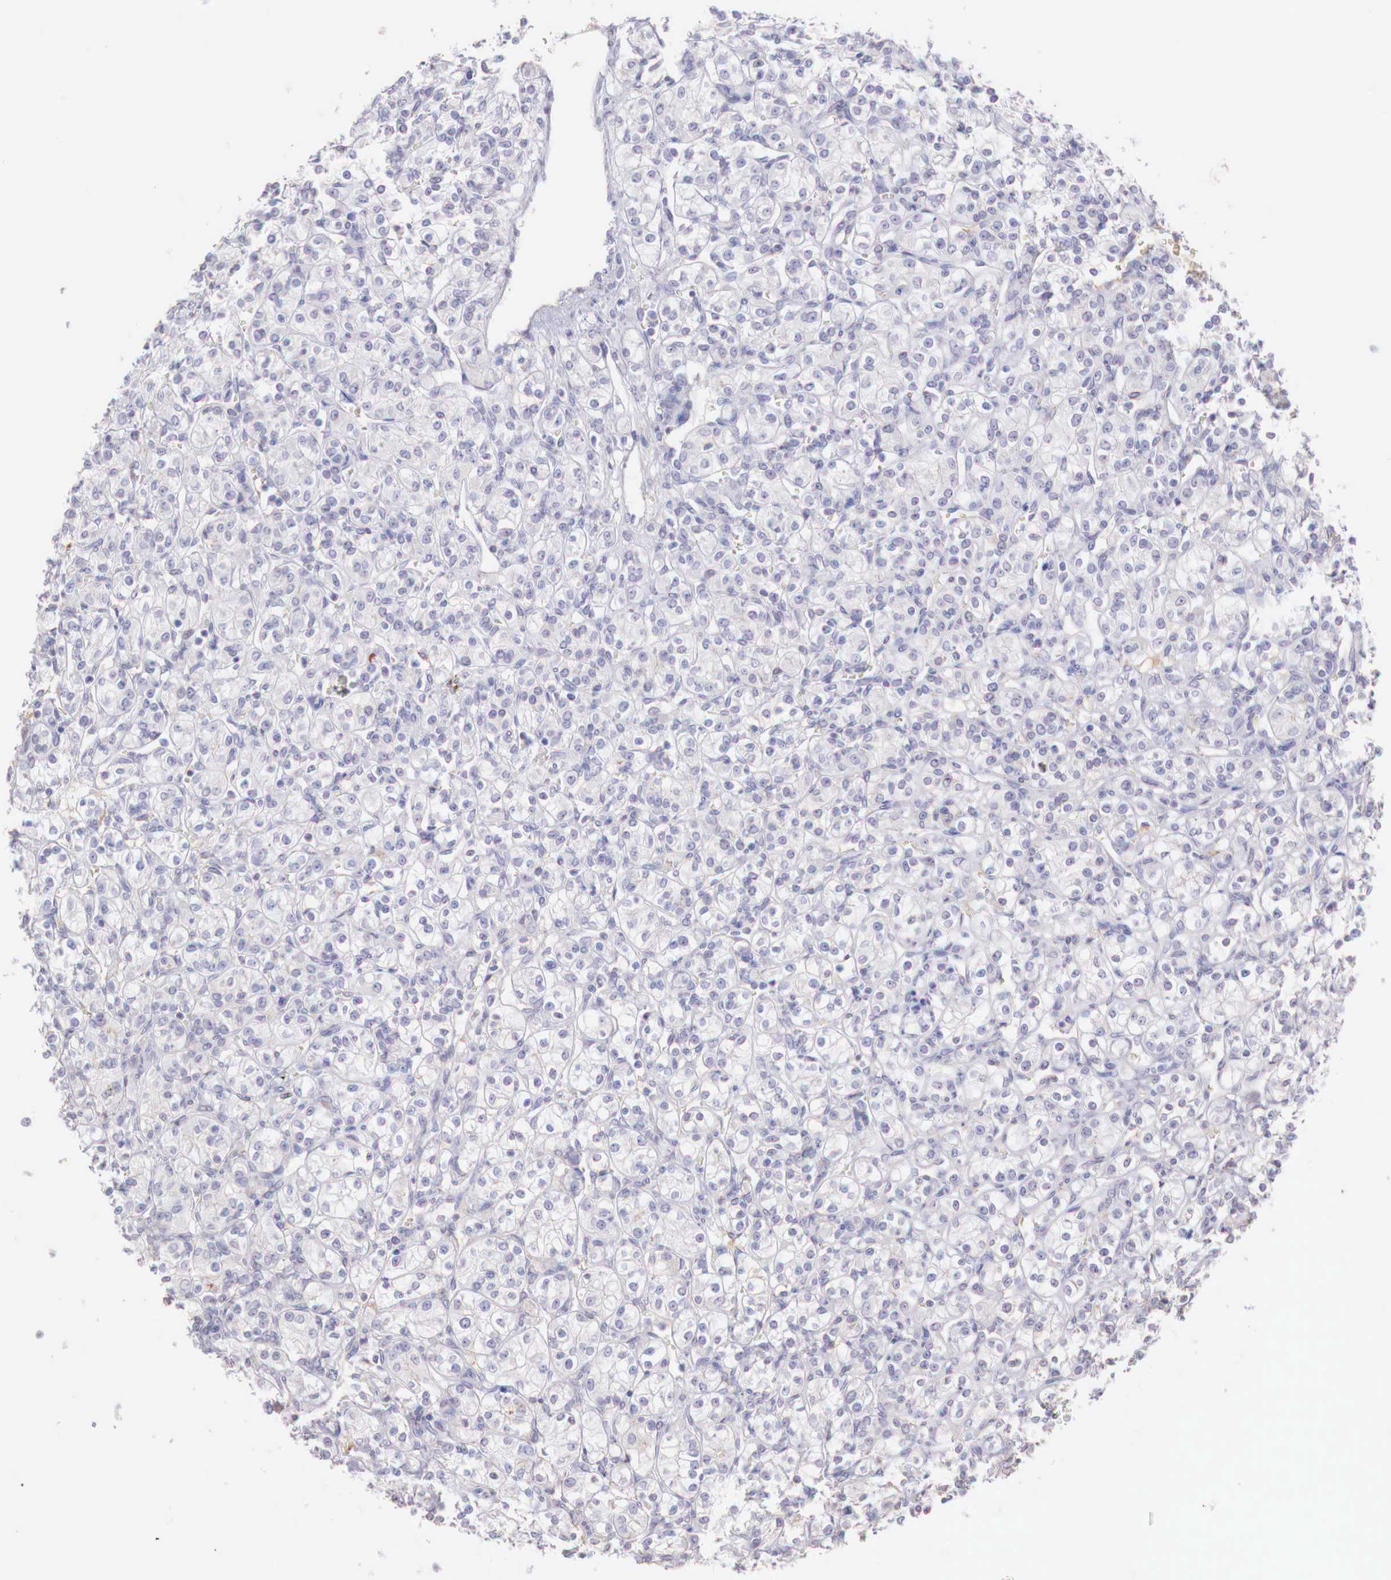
{"staining": {"intensity": "negative", "quantity": "none", "location": "none"}, "tissue": "renal cancer", "cell_type": "Tumor cells", "image_type": "cancer", "snomed": [{"axis": "morphology", "description": "Adenocarcinoma, NOS"}, {"axis": "topography", "description": "Kidney"}], "caption": "High power microscopy photomicrograph of an immunohistochemistry micrograph of adenocarcinoma (renal), revealing no significant expression in tumor cells.", "gene": "XPNPEP2", "patient": {"sex": "male", "age": 77}}